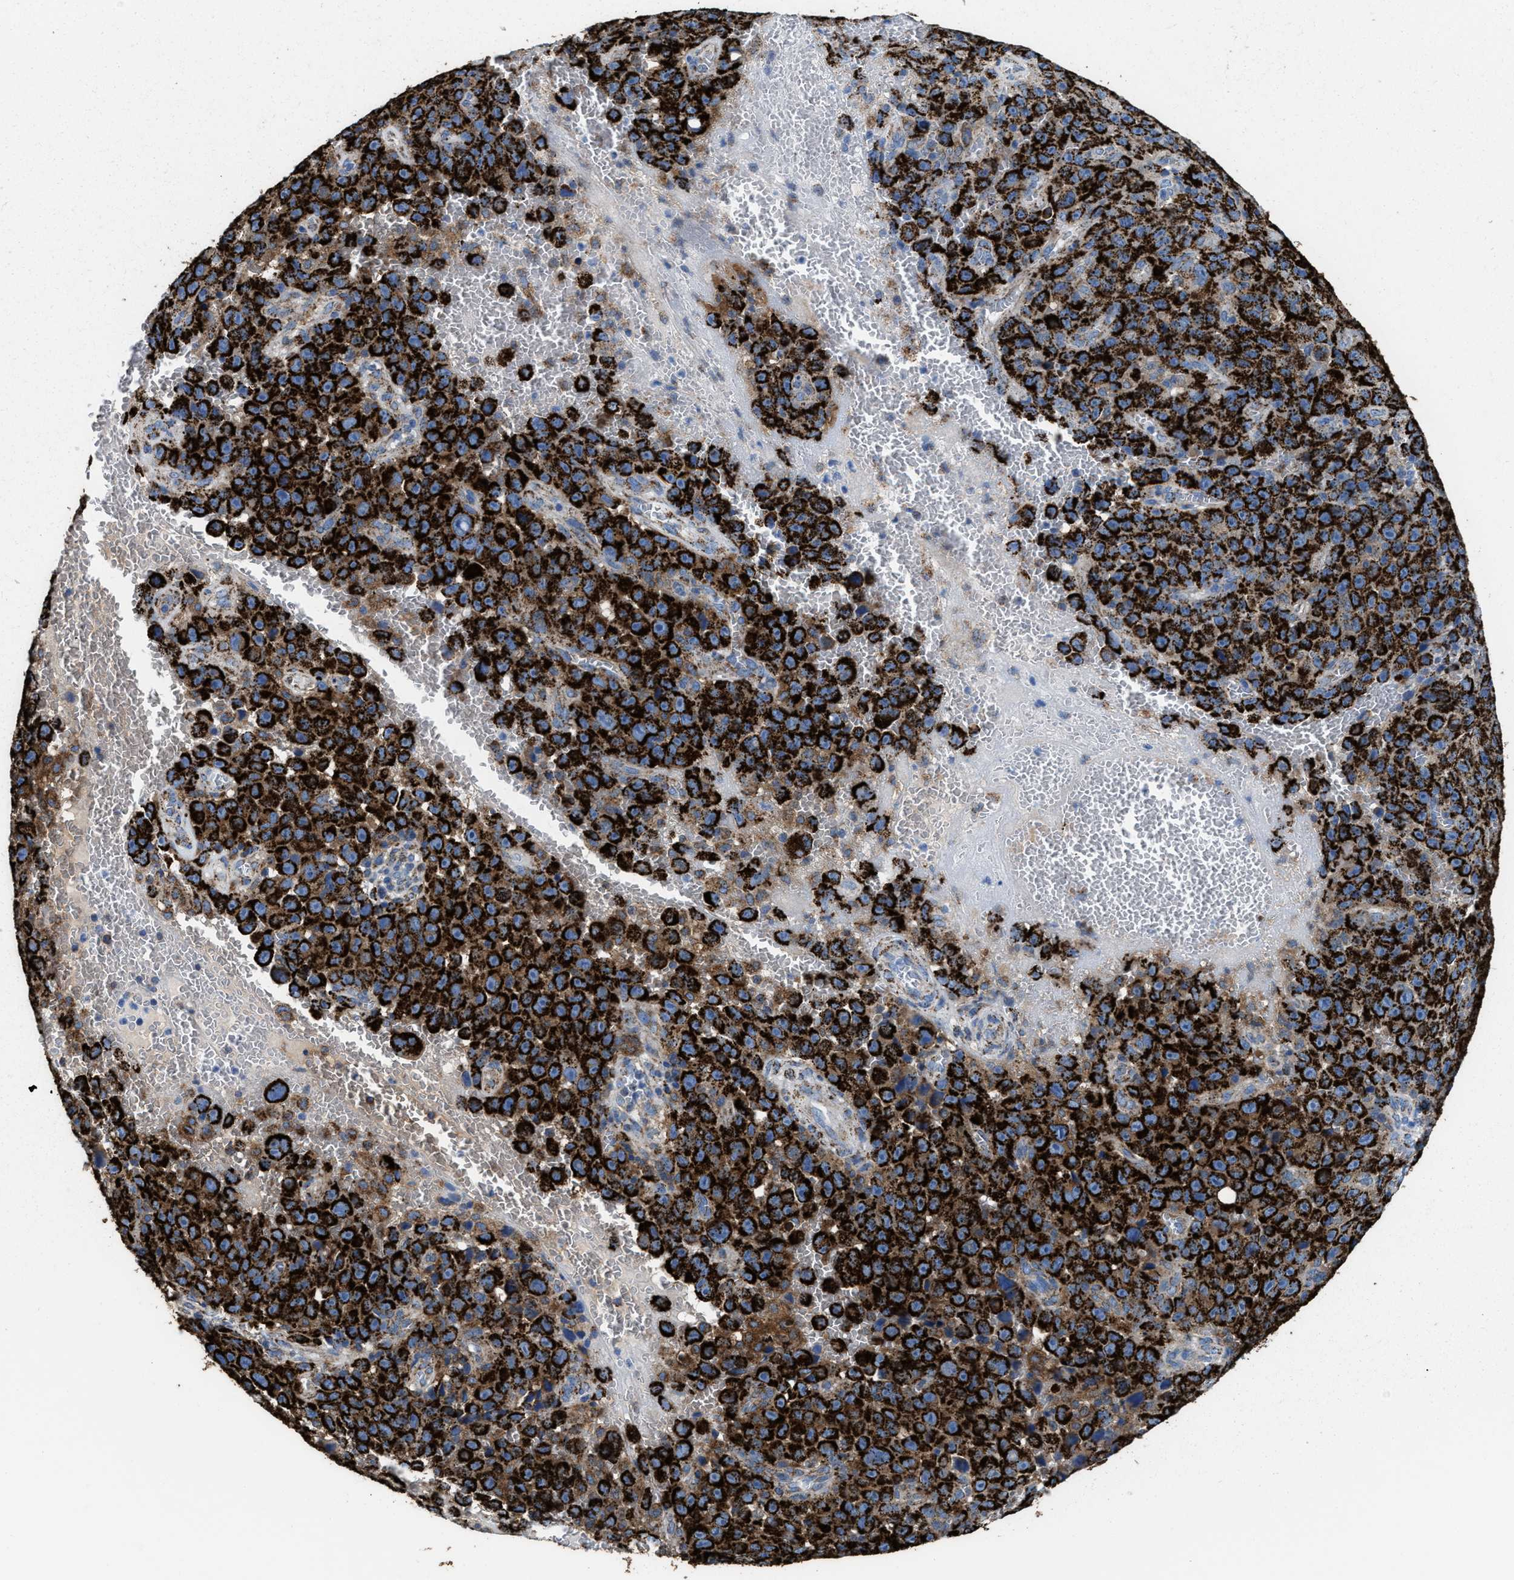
{"staining": {"intensity": "strong", "quantity": ">75%", "location": "cytoplasmic/membranous"}, "tissue": "melanoma", "cell_type": "Tumor cells", "image_type": "cancer", "snomed": [{"axis": "morphology", "description": "Malignant melanoma, NOS"}, {"axis": "topography", "description": "Skin"}], "caption": "A histopathology image showing strong cytoplasmic/membranous staining in about >75% of tumor cells in malignant melanoma, as visualized by brown immunohistochemical staining.", "gene": "ALDH1B1", "patient": {"sex": "female", "age": 82}}